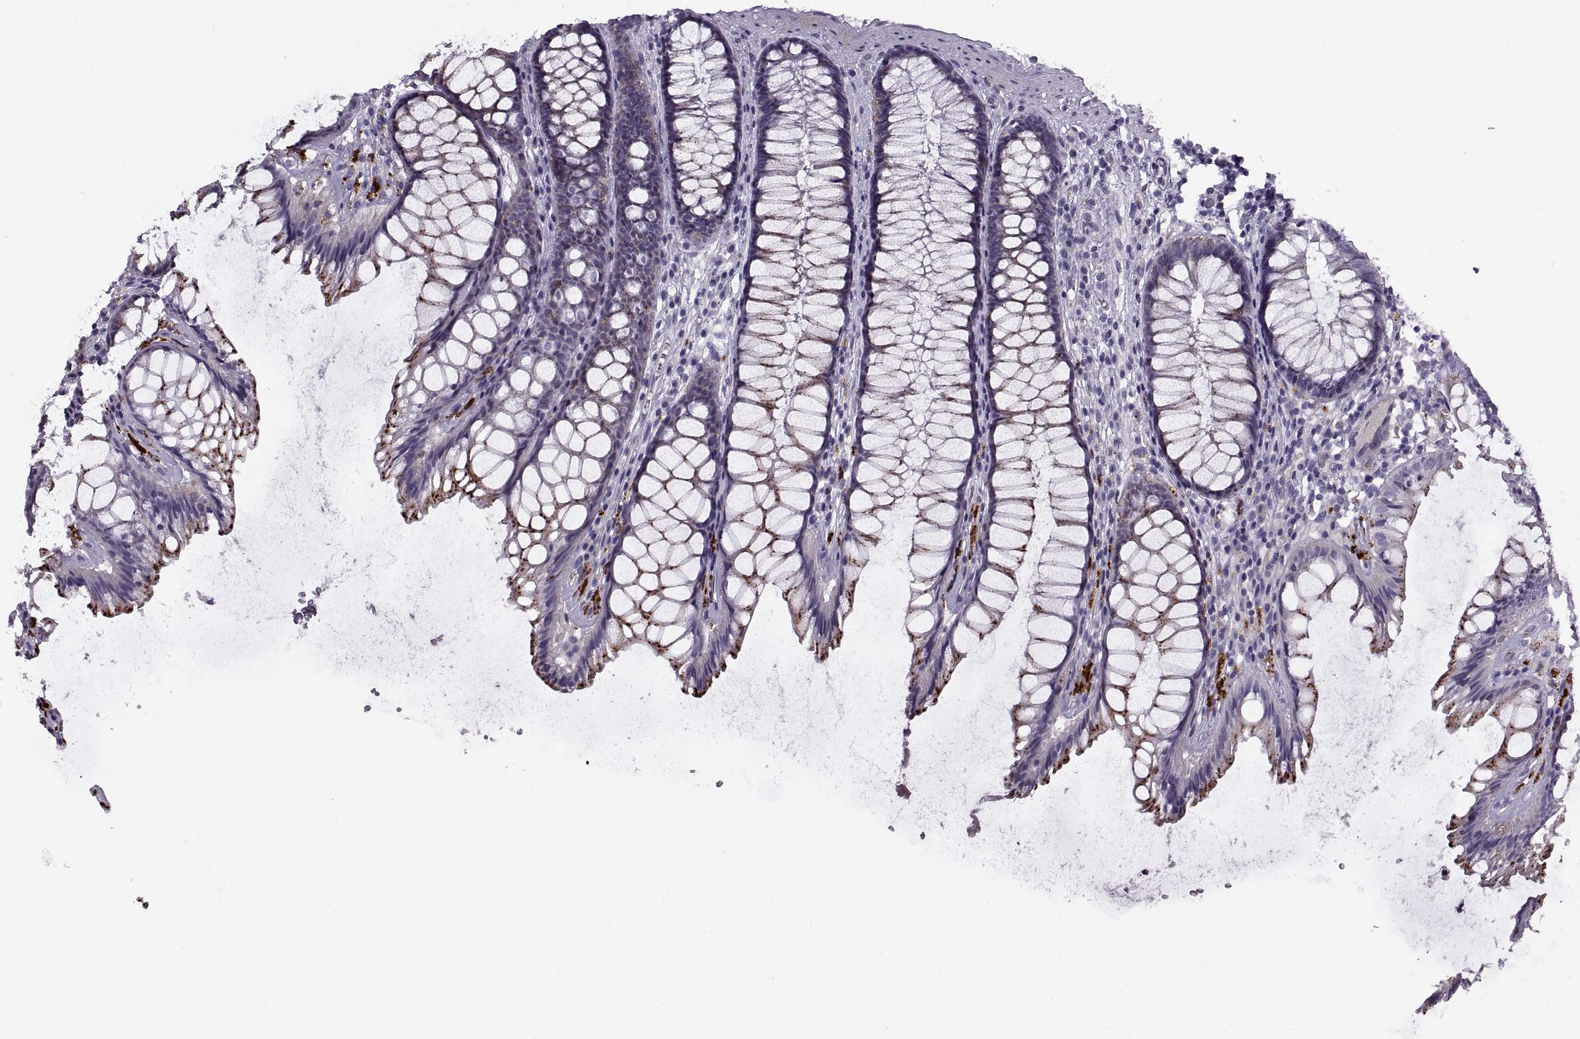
{"staining": {"intensity": "moderate", "quantity": ">75%", "location": "cytoplasmic/membranous"}, "tissue": "rectum", "cell_type": "Glandular cells", "image_type": "normal", "snomed": [{"axis": "morphology", "description": "Normal tissue, NOS"}, {"axis": "topography", "description": "Rectum"}], "caption": "Immunohistochemistry micrograph of normal human rectum stained for a protein (brown), which reveals medium levels of moderate cytoplasmic/membranous expression in about >75% of glandular cells.", "gene": "CALCR", "patient": {"sex": "male", "age": 72}}